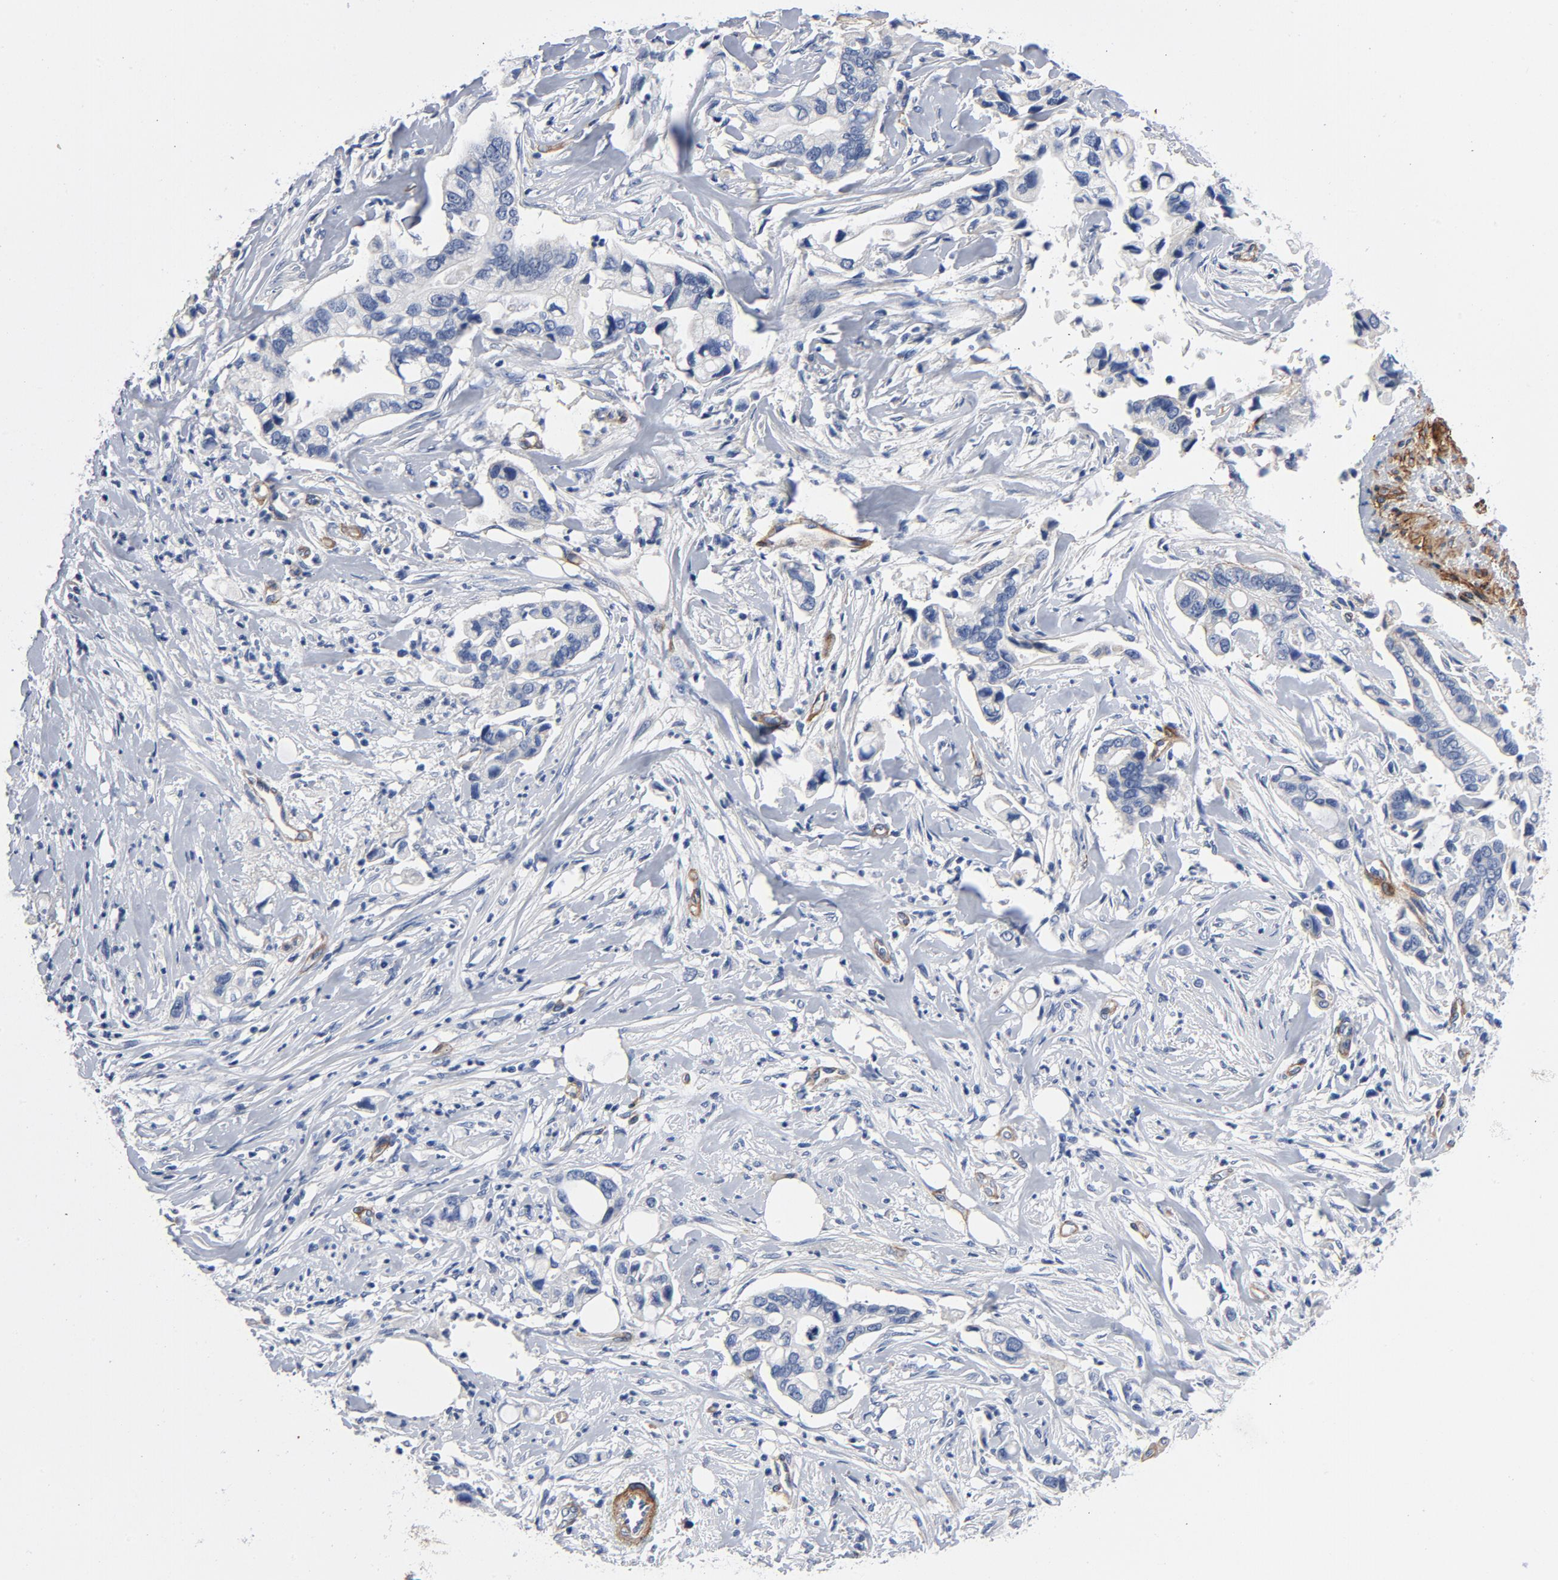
{"staining": {"intensity": "negative", "quantity": "none", "location": "none"}, "tissue": "pancreatic cancer", "cell_type": "Tumor cells", "image_type": "cancer", "snomed": [{"axis": "morphology", "description": "Adenocarcinoma, NOS"}, {"axis": "topography", "description": "Pancreas"}], "caption": "This is an immunohistochemistry photomicrograph of human pancreatic cancer. There is no positivity in tumor cells.", "gene": "LAMC1", "patient": {"sex": "male", "age": 70}}